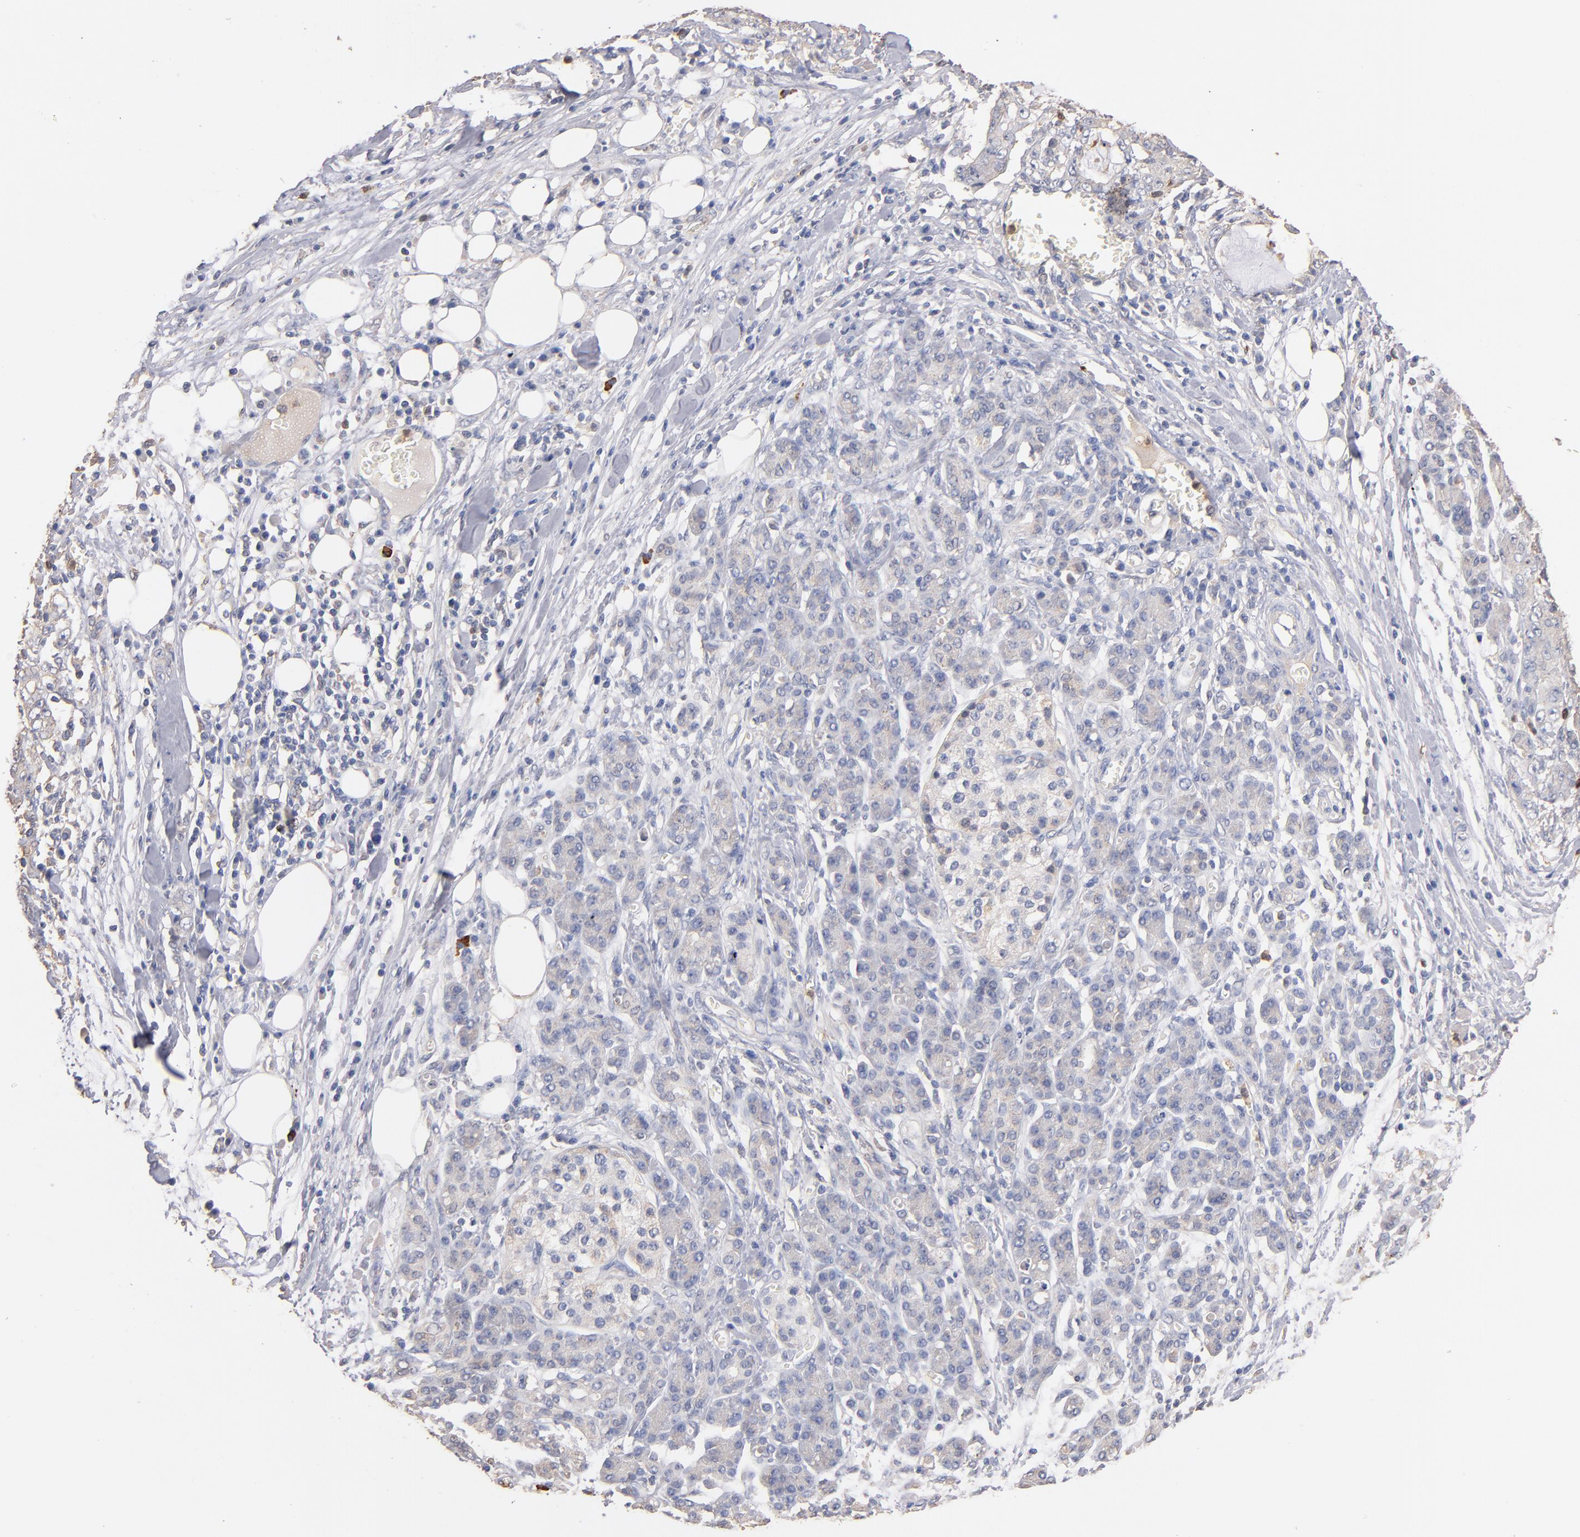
{"staining": {"intensity": "negative", "quantity": "none", "location": "none"}, "tissue": "pancreatic cancer", "cell_type": "Tumor cells", "image_type": "cancer", "snomed": [{"axis": "morphology", "description": "Adenocarcinoma, NOS"}, {"axis": "topography", "description": "Pancreas"}], "caption": "This is a image of immunohistochemistry (IHC) staining of pancreatic adenocarcinoma, which shows no staining in tumor cells.", "gene": "RO60", "patient": {"sex": "female", "age": 73}}